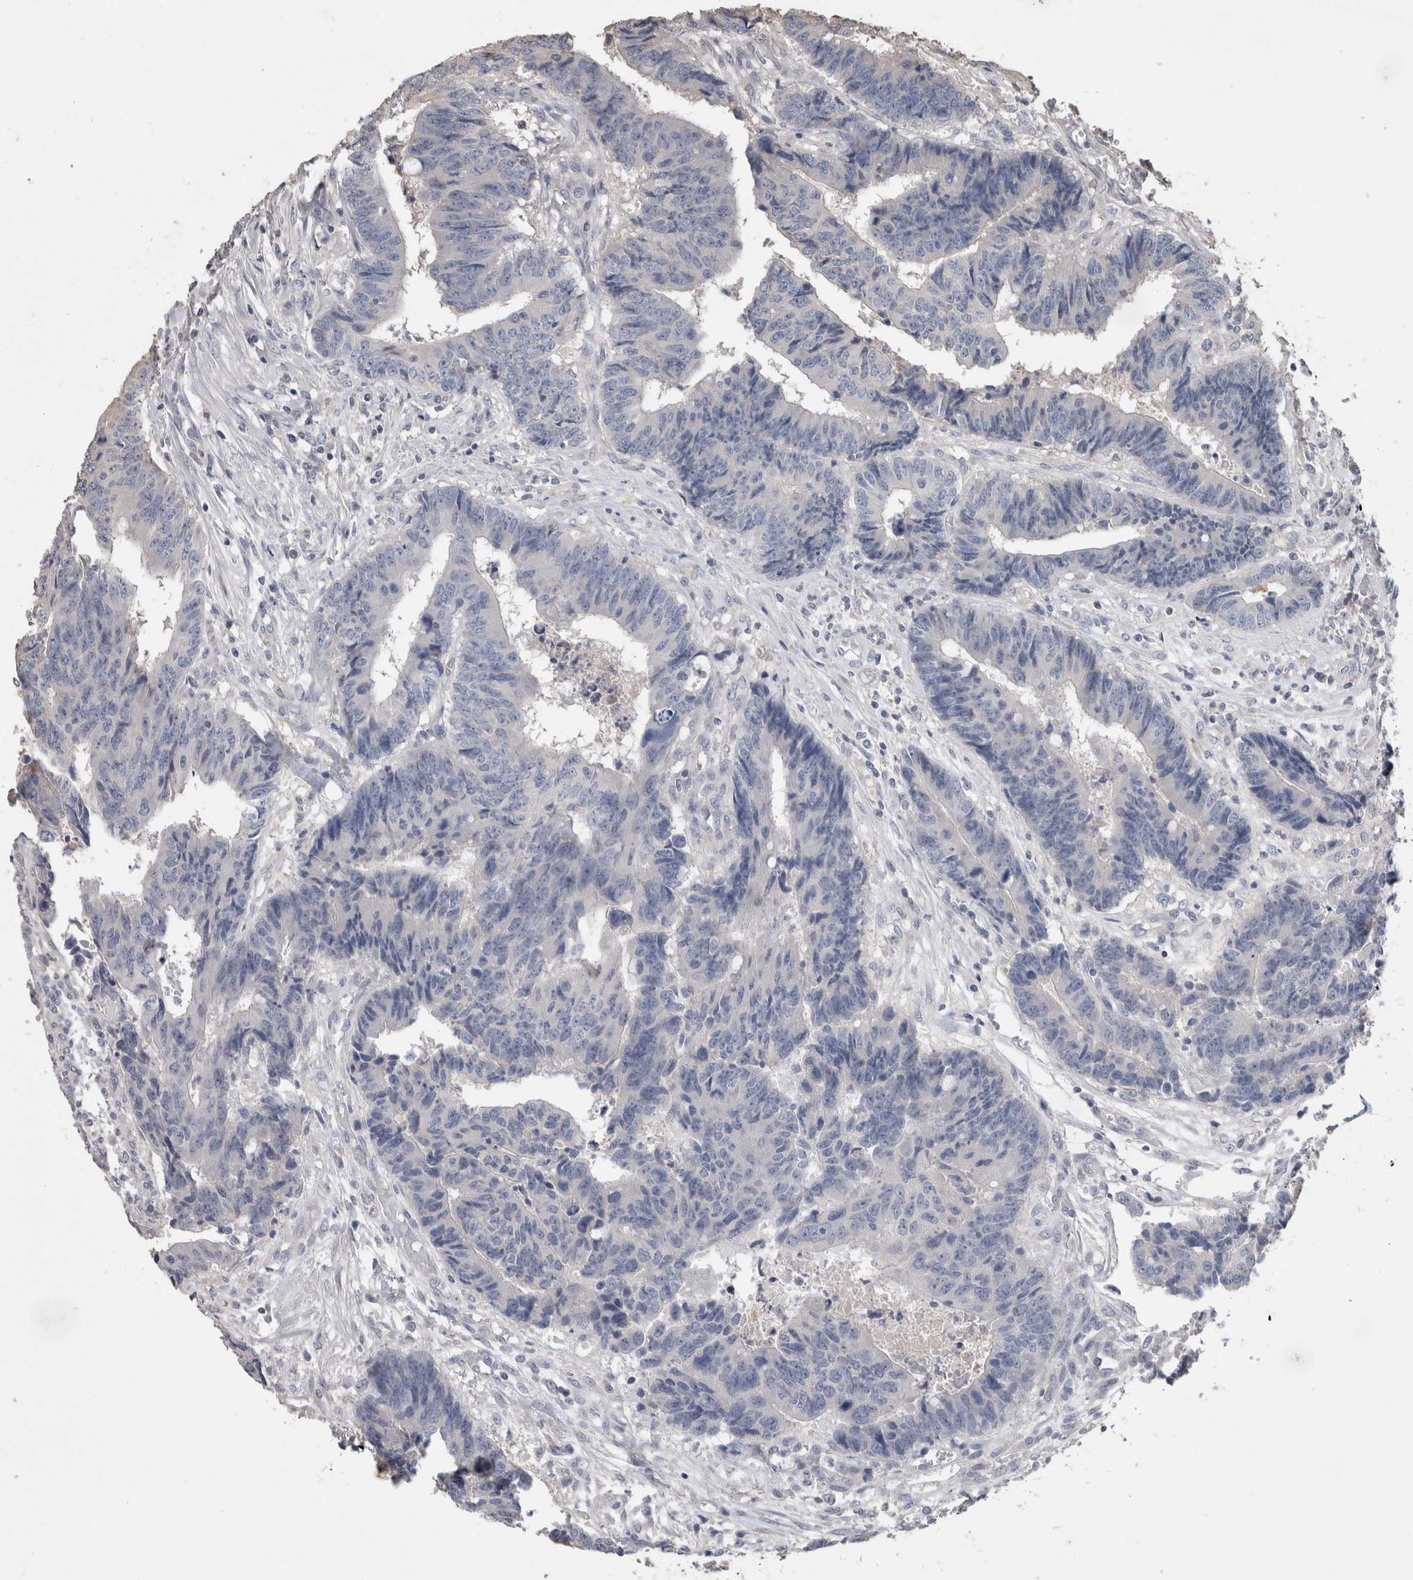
{"staining": {"intensity": "negative", "quantity": "none", "location": "none"}, "tissue": "colorectal cancer", "cell_type": "Tumor cells", "image_type": "cancer", "snomed": [{"axis": "morphology", "description": "Adenocarcinoma, NOS"}, {"axis": "topography", "description": "Rectum"}], "caption": "Colorectal cancer (adenocarcinoma) stained for a protein using immunohistochemistry (IHC) displays no expression tumor cells.", "gene": "TRIM5", "patient": {"sex": "male", "age": 84}}